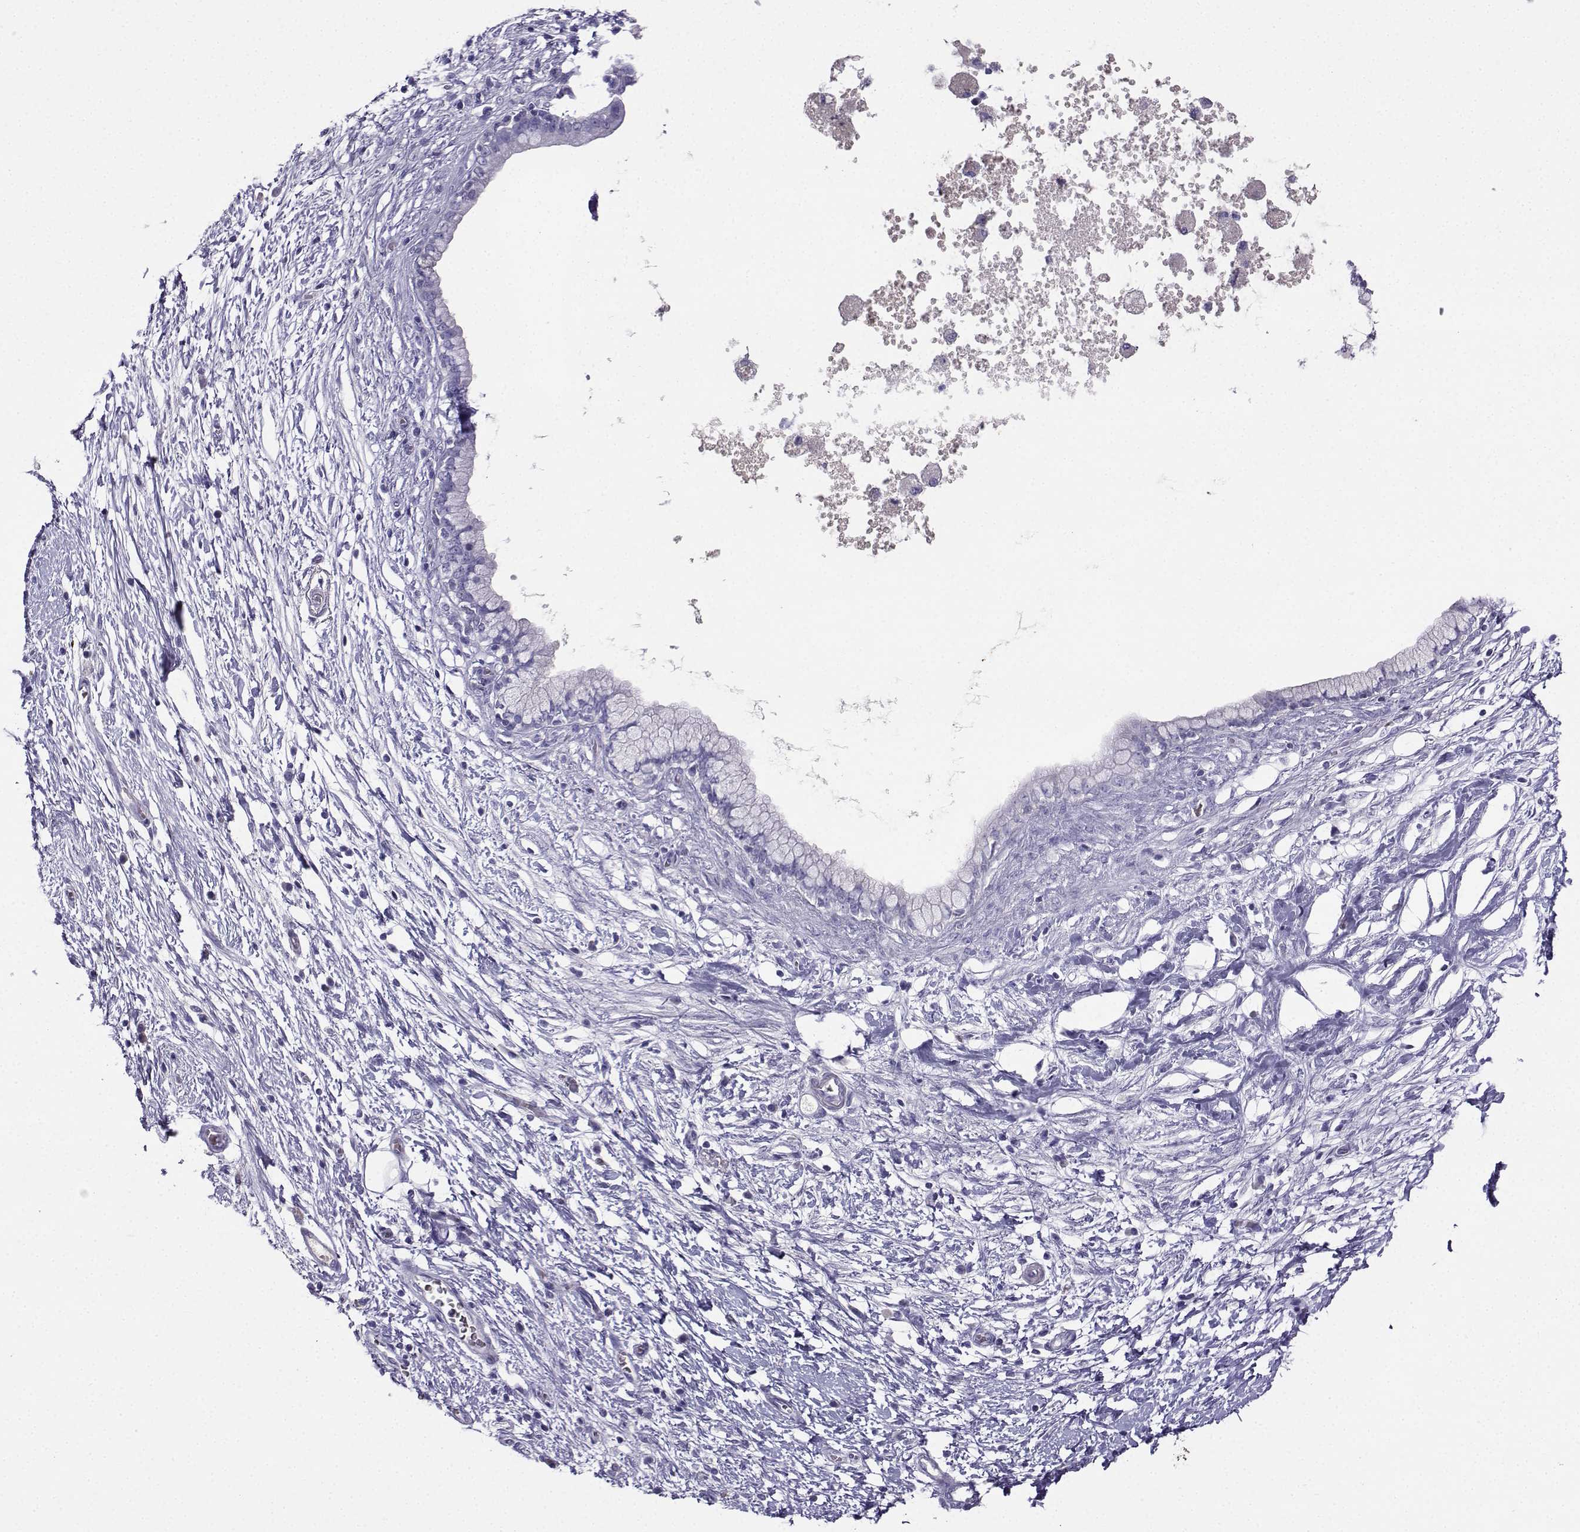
{"staining": {"intensity": "negative", "quantity": "none", "location": "none"}, "tissue": "pancreatic cancer", "cell_type": "Tumor cells", "image_type": "cancer", "snomed": [{"axis": "morphology", "description": "Adenocarcinoma, NOS"}, {"axis": "topography", "description": "Pancreas"}], "caption": "Adenocarcinoma (pancreatic) was stained to show a protein in brown. There is no significant staining in tumor cells.", "gene": "LINGO1", "patient": {"sex": "female", "age": 72}}